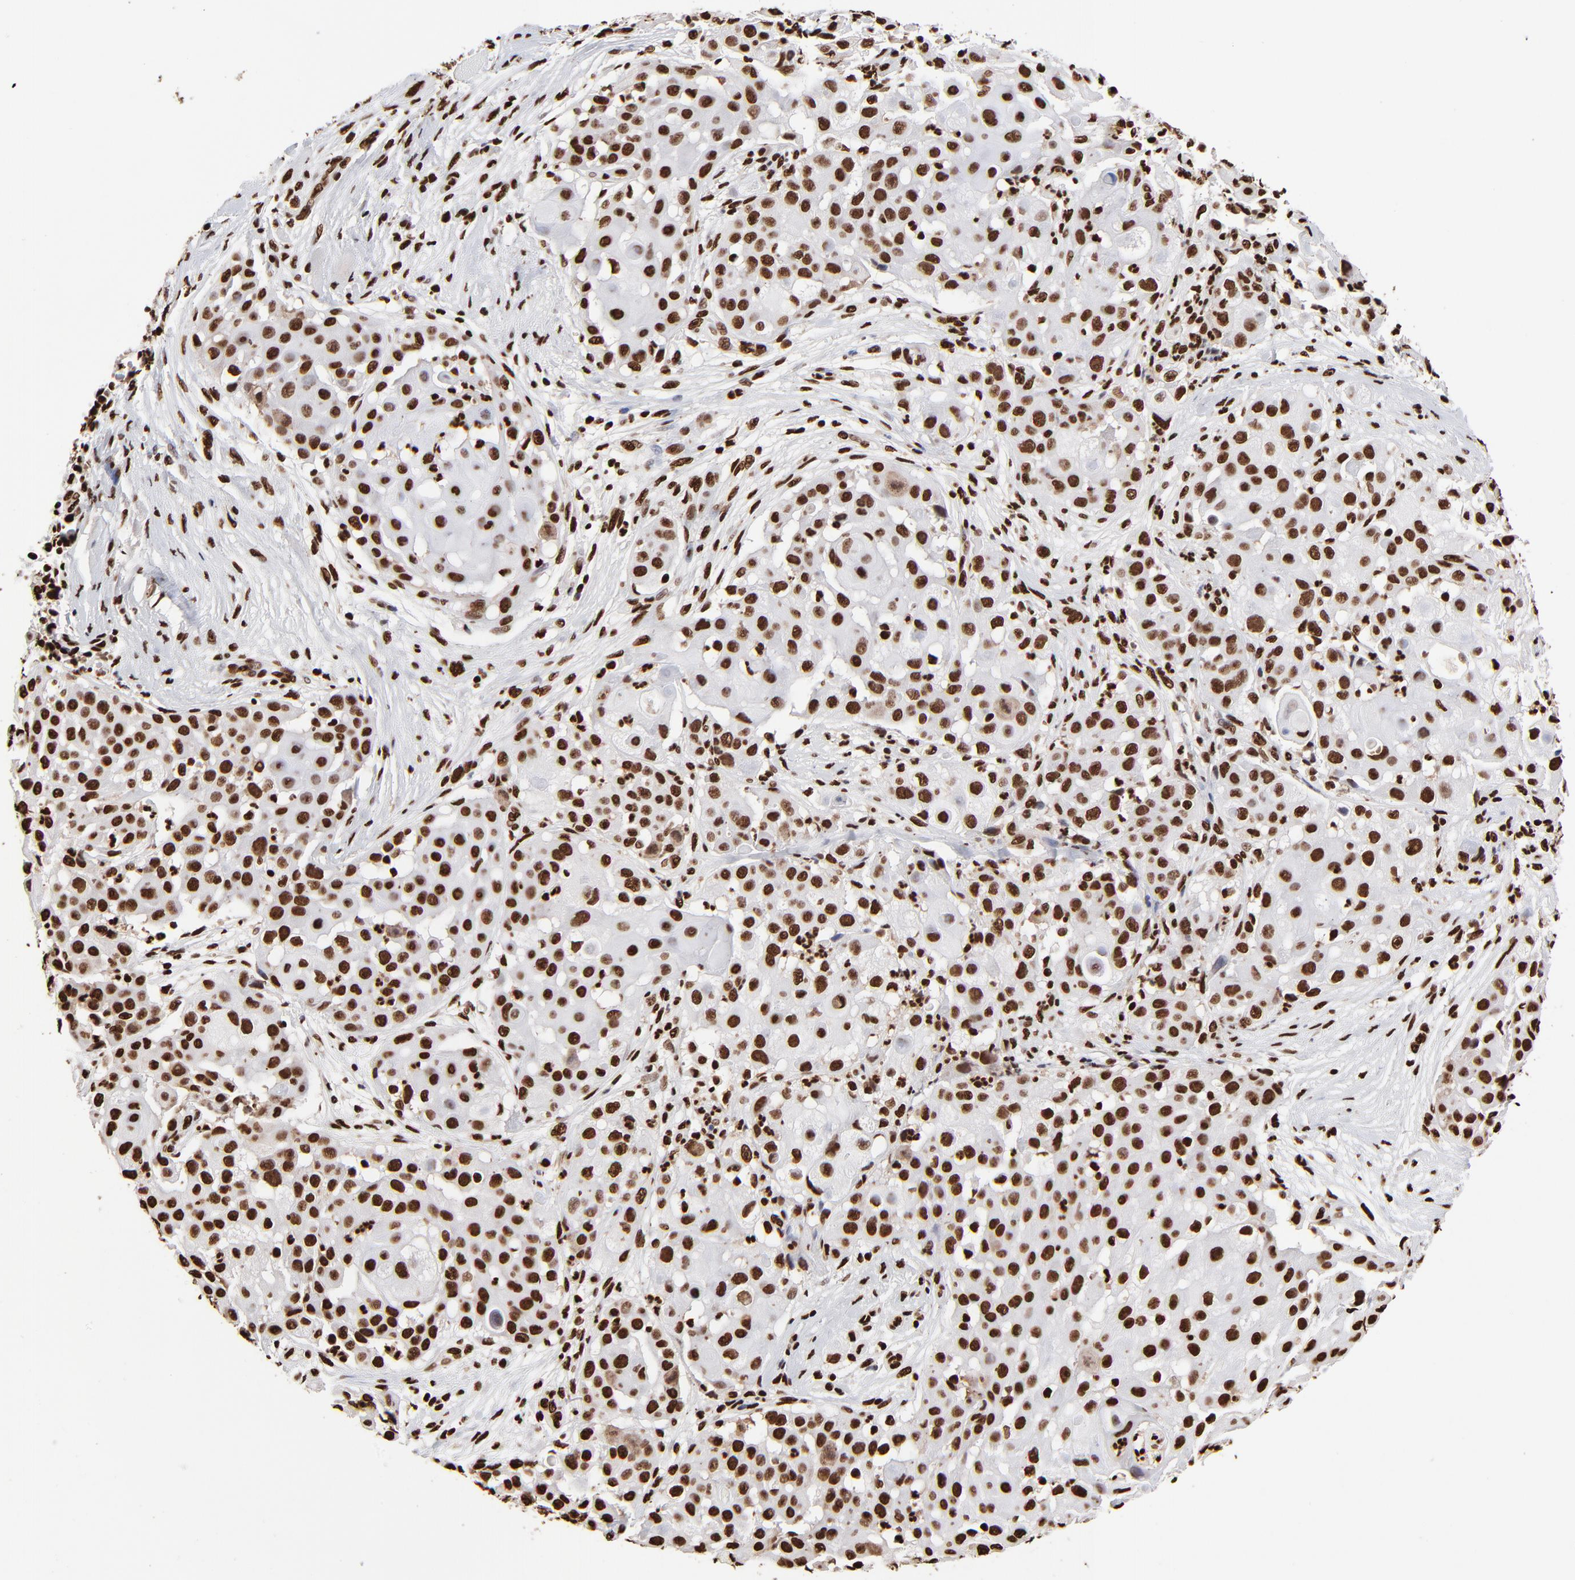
{"staining": {"intensity": "strong", "quantity": ">75%", "location": "nuclear"}, "tissue": "skin cancer", "cell_type": "Tumor cells", "image_type": "cancer", "snomed": [{"axis": "morphology", "description": "Squamous cell carcinoma, NOS"}, {"axis": "topography", "description": "Skin"}], "caption": "The immunohistochemical stain labels strong nuclear expression in tumor cells of skin cancer (squamous cell carcinoma) tissue.", "gene": "ZNF544", "patient": {"sex": "female", "age": 57}}